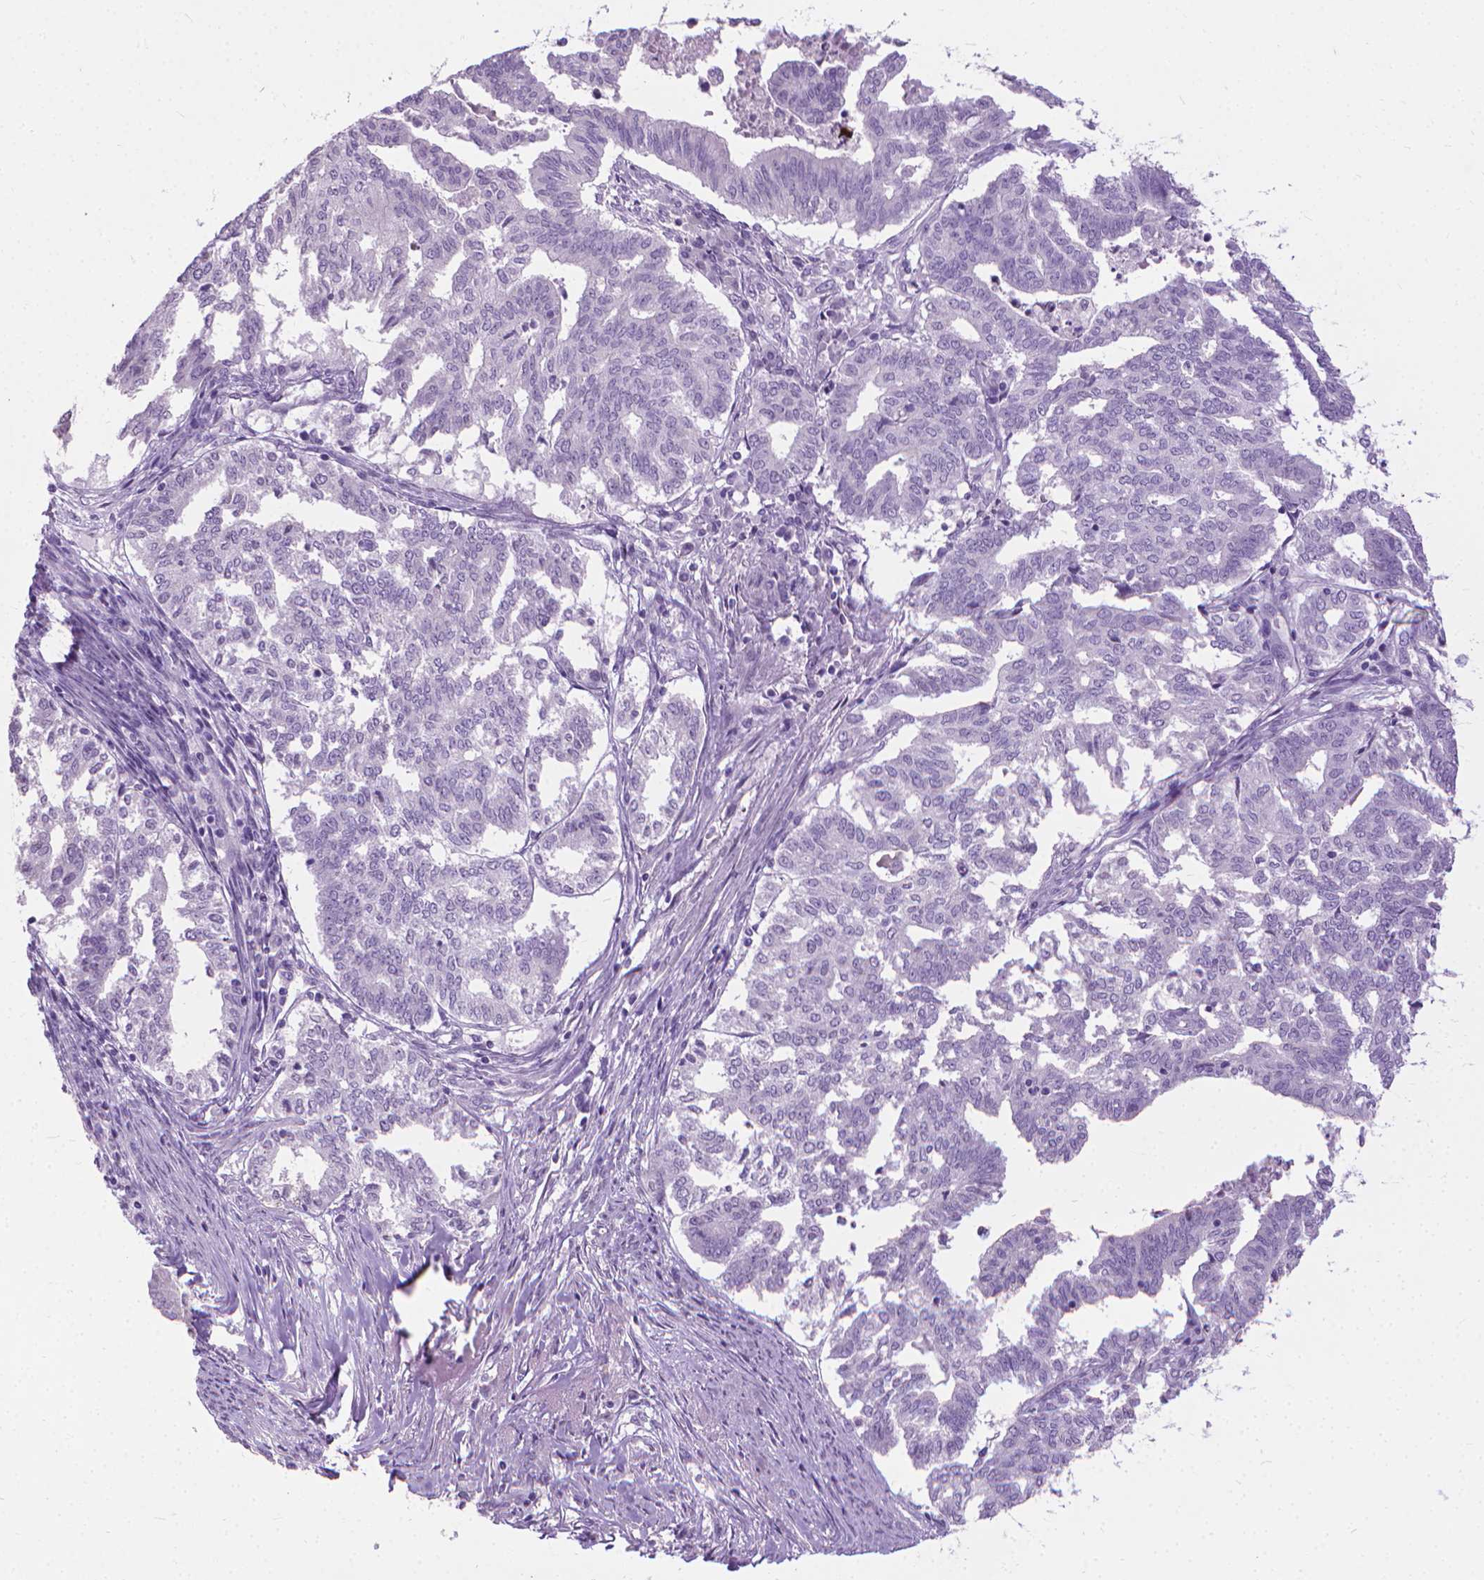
{"staining": {"intensity": "negative", "quantity": "none", "location": "none"}, "tissue": "endometrial cancer", "cell_type": "Tumor cells", "image_type": "cancer", "snomed": [{"axis": "morphology", "description": "Adenocarcinoma, NOS"}, {"axis": "topography", "description": "Endometrium"}], "caption": "DAB immunohistochemical staining of adenocarcinoma (endometrial) reveals no significant positivity in tumor cells. Brightfield microscopy of immunohistochemistry (IHC) stained with DAB (3,3'-diaminobenzidine) (brown) and hematoxylin (blue), captured at high magnification.", "gene": "KRT5", "patient": {"sex": "female", "age": 79}}